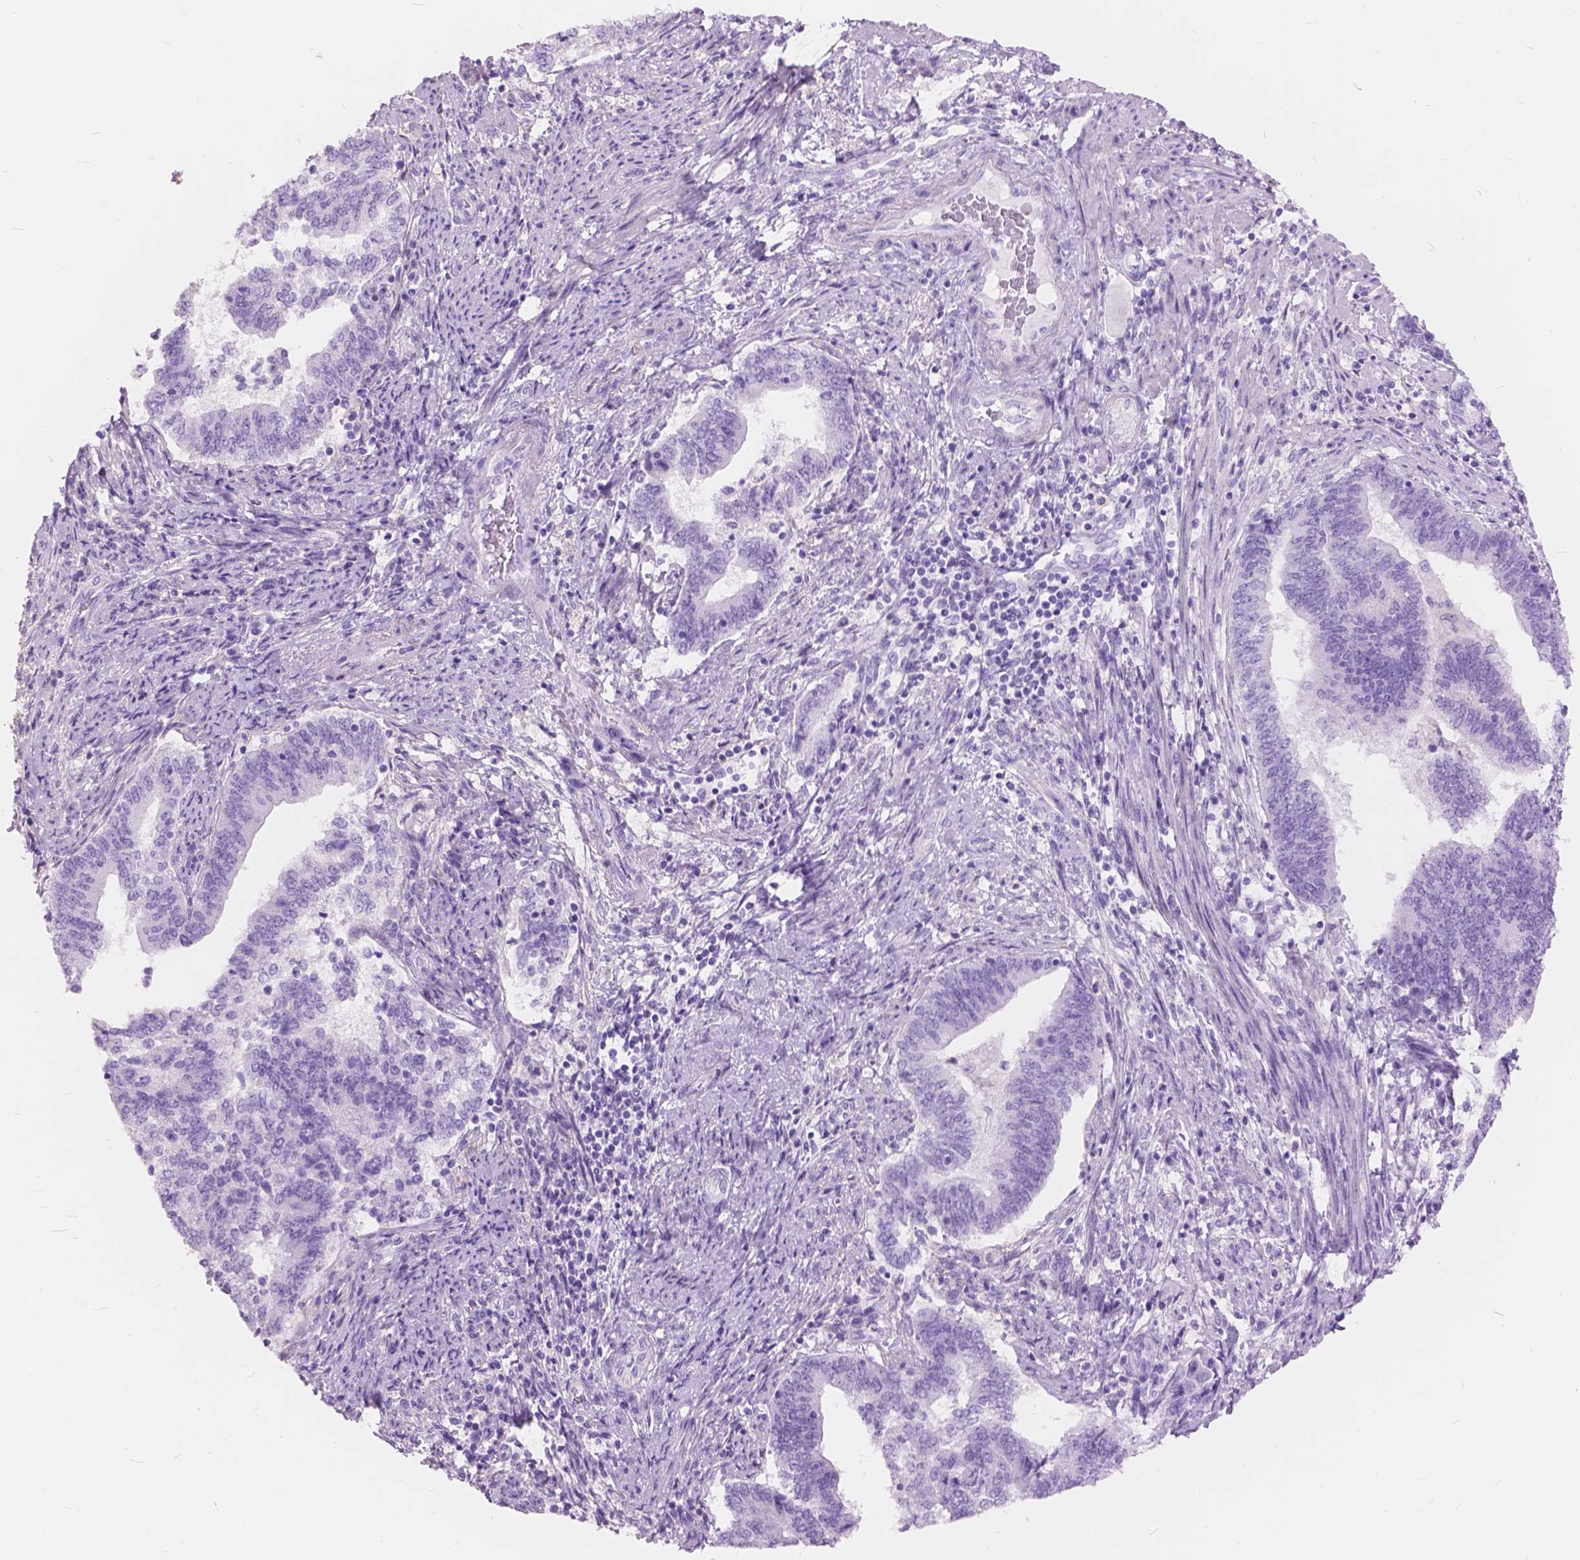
{"staining": {"intensity": "negative", "quantity": "none", "location": "none"}, "tissue": "endometrial cancer", "cell_type": "Tumor cells", "image_type": "cancer", "snomed": [{"axis": "morphology", "description": "Adenocarcinoma, NOS"}, {"axis": "topography", "description": "Endometrium"}], "caption": "Immunohistochemical staining of adenocarcinoma (endometrial) exhibits no significant expression in tumor cells. (DAB (3,3'-diaminobenzidine) immunohistochemistry (IHC) with hematoxylin counter stain).", "gene": "FOXL2", "patient": {"sex": "female", "age": 65}}